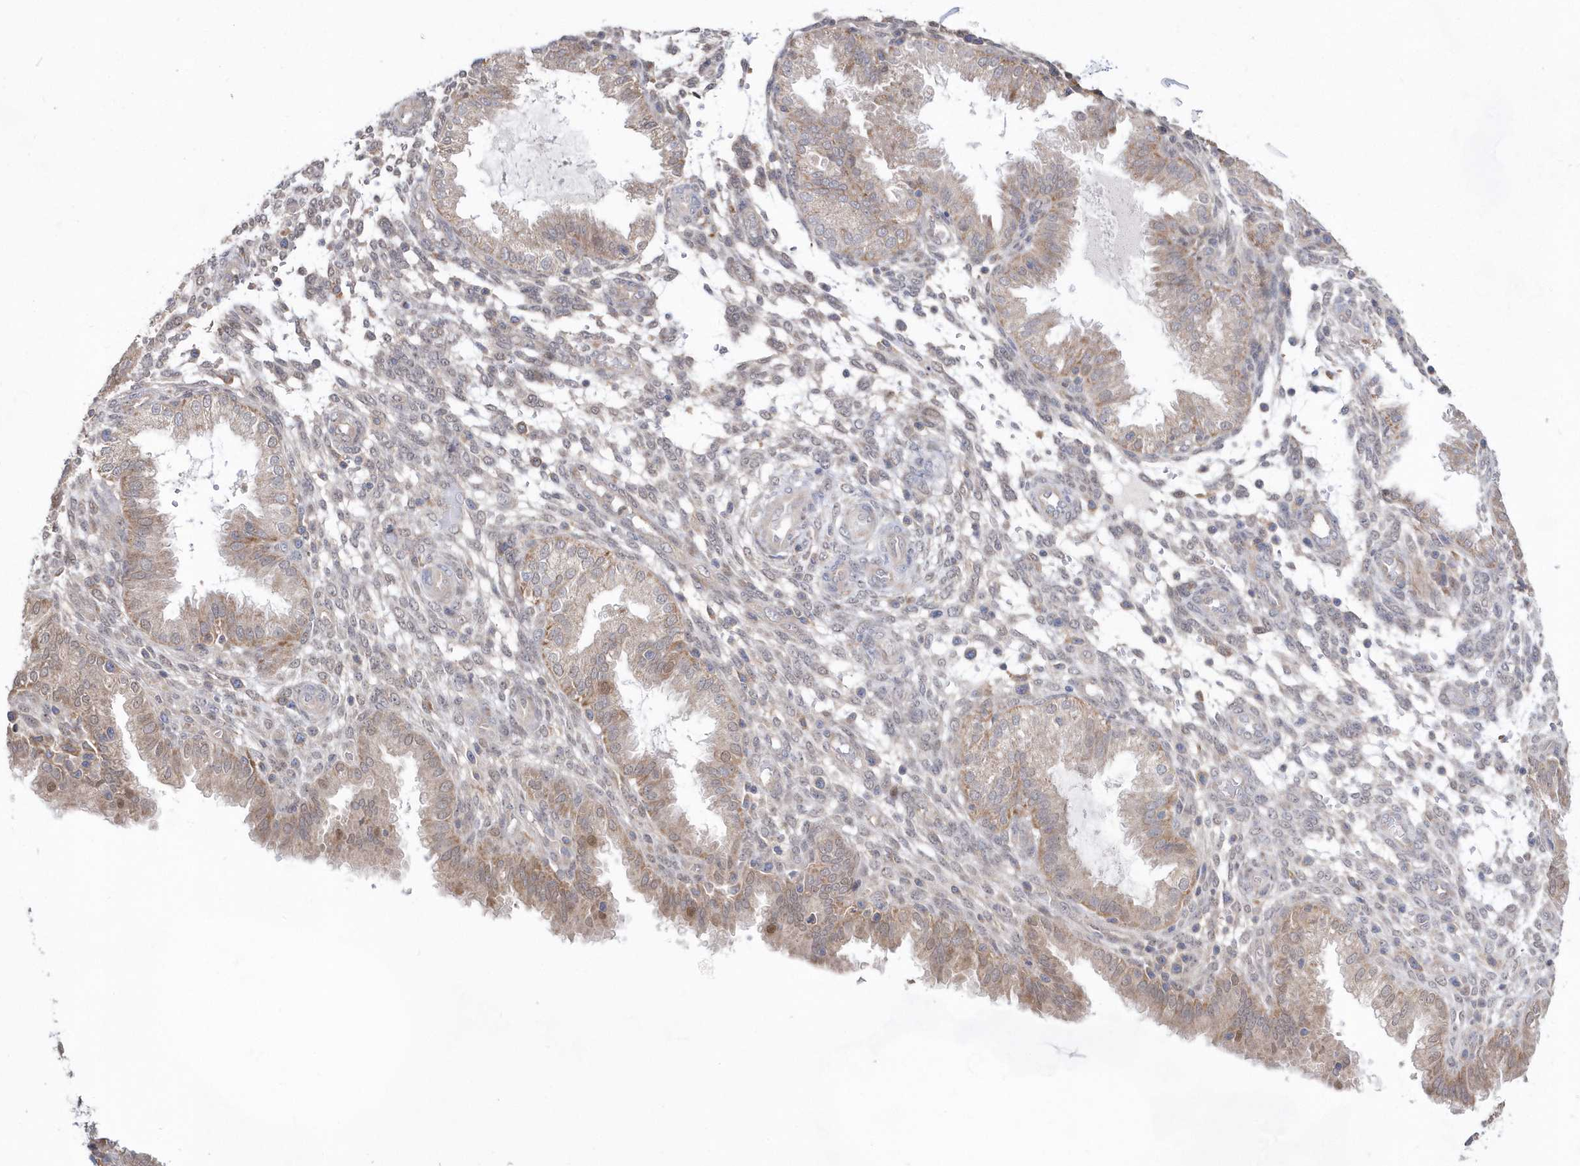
{"staining": {"intensity": "negative", "quantity": "none", "location": "none"}, "tissue": "endometrium", "cell_type": "Cells in endometrial stroma", "image_type": "normal", "snomed": [{"axis": "morphology", "description": "Normal tissue, NOS"}, {"axis": "topography", "description": "Endometrium"}], "caption": "Endometrium stained for a protein using immunohistochemistry (IHC) exhibits no staining cells in endometrial stroma.", "gene": "BDH2", "patient": {"sex": "female", "age": 33}}